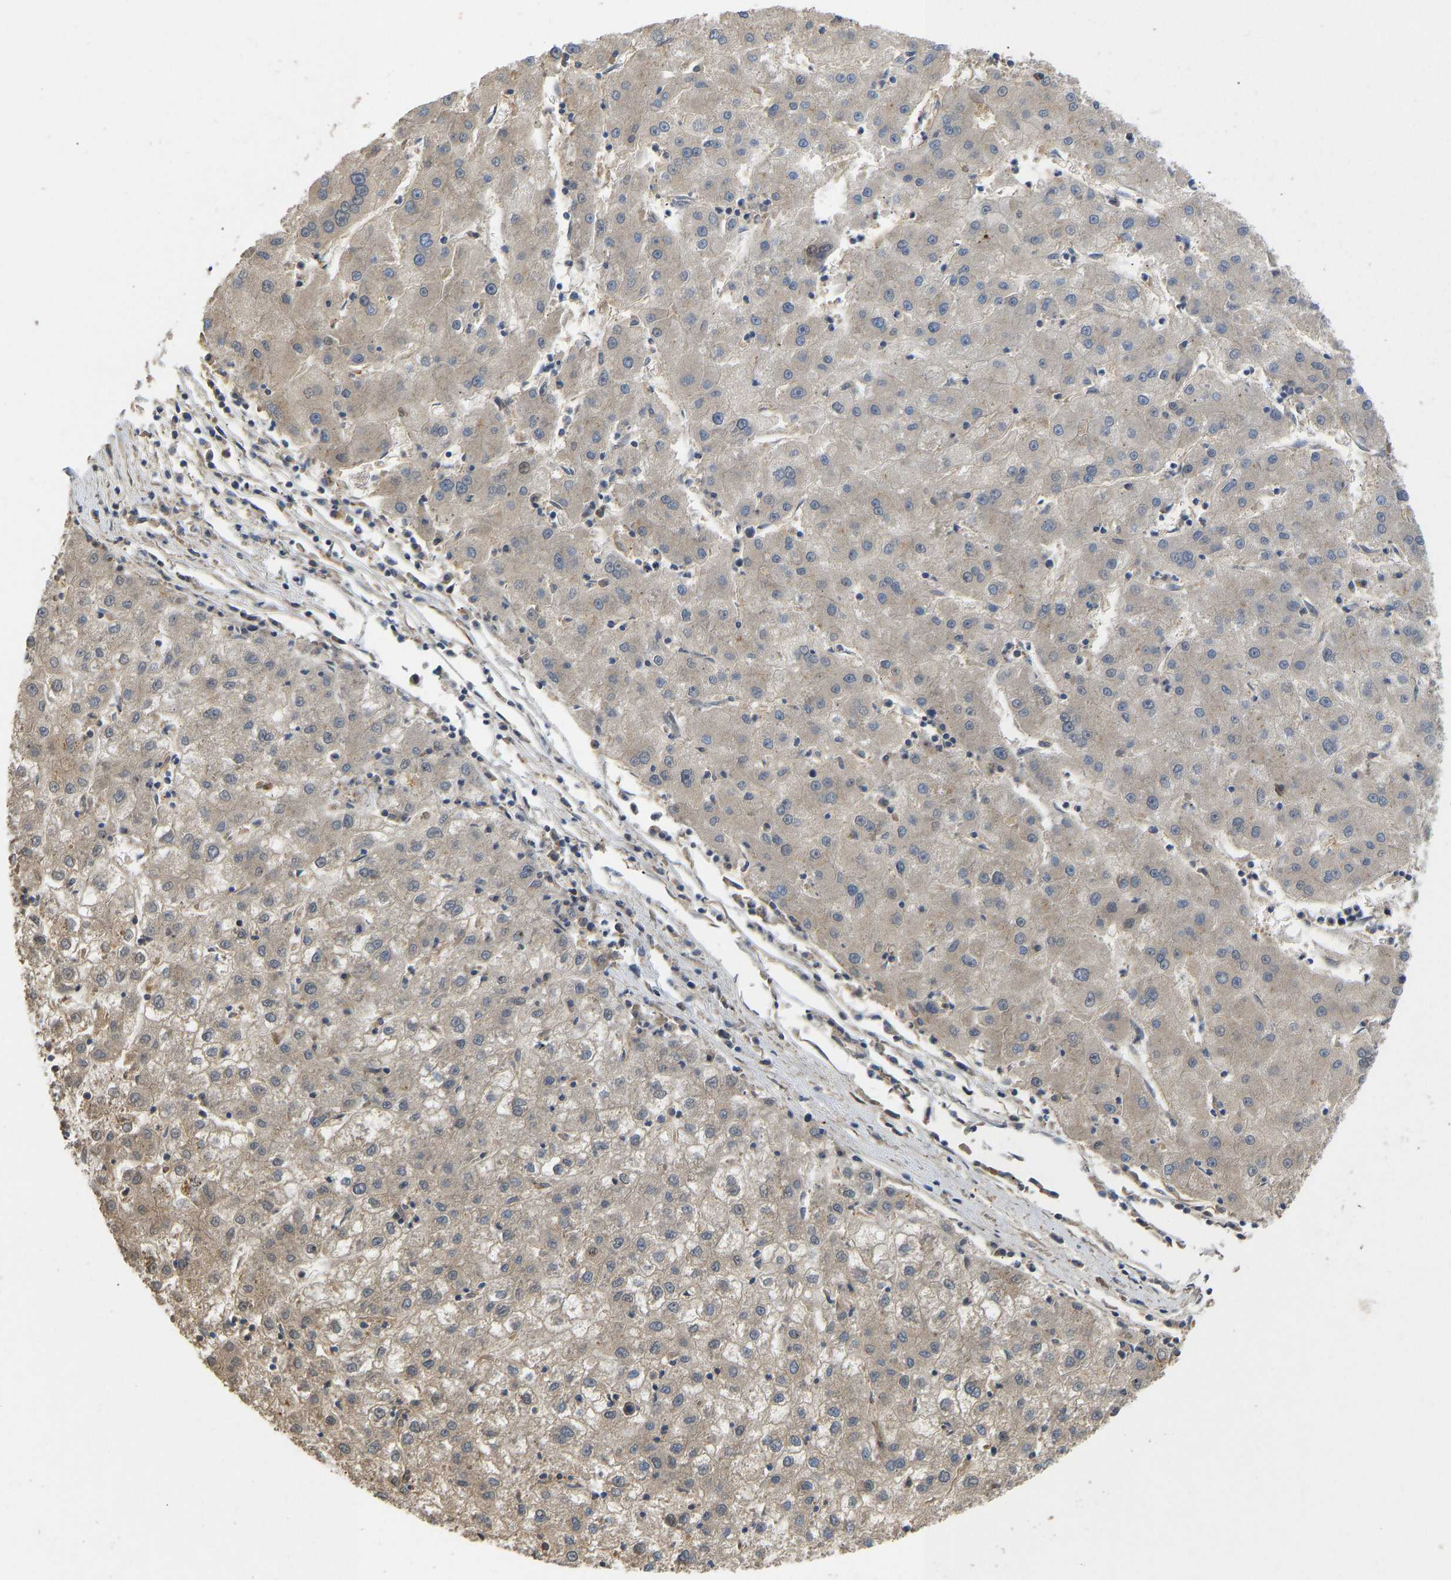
{"staining": {"intensity": "weak", "quantity": "25%-75%", "location": "cytoplasmic/membranous"}, "tissue": "liver cancer", "cell_type": "Tumor cells", "image_type": "cancer", "snomed": [{"axis": "morphology", "description": "Carcinoma, Hepatocellular, NOS"}, {"axis": "topography", "description": "Liver"}], "caption": "IHC micrograph of hepatocellular carcinoma (liver) stained for a protein (brown), which reveals low levels of weak cytoplasmic/membranous expression in approximately 25%-75% of tumor cells.", "gene": "VCPKMT", "patient": {"sex": "male", "age": 72}}